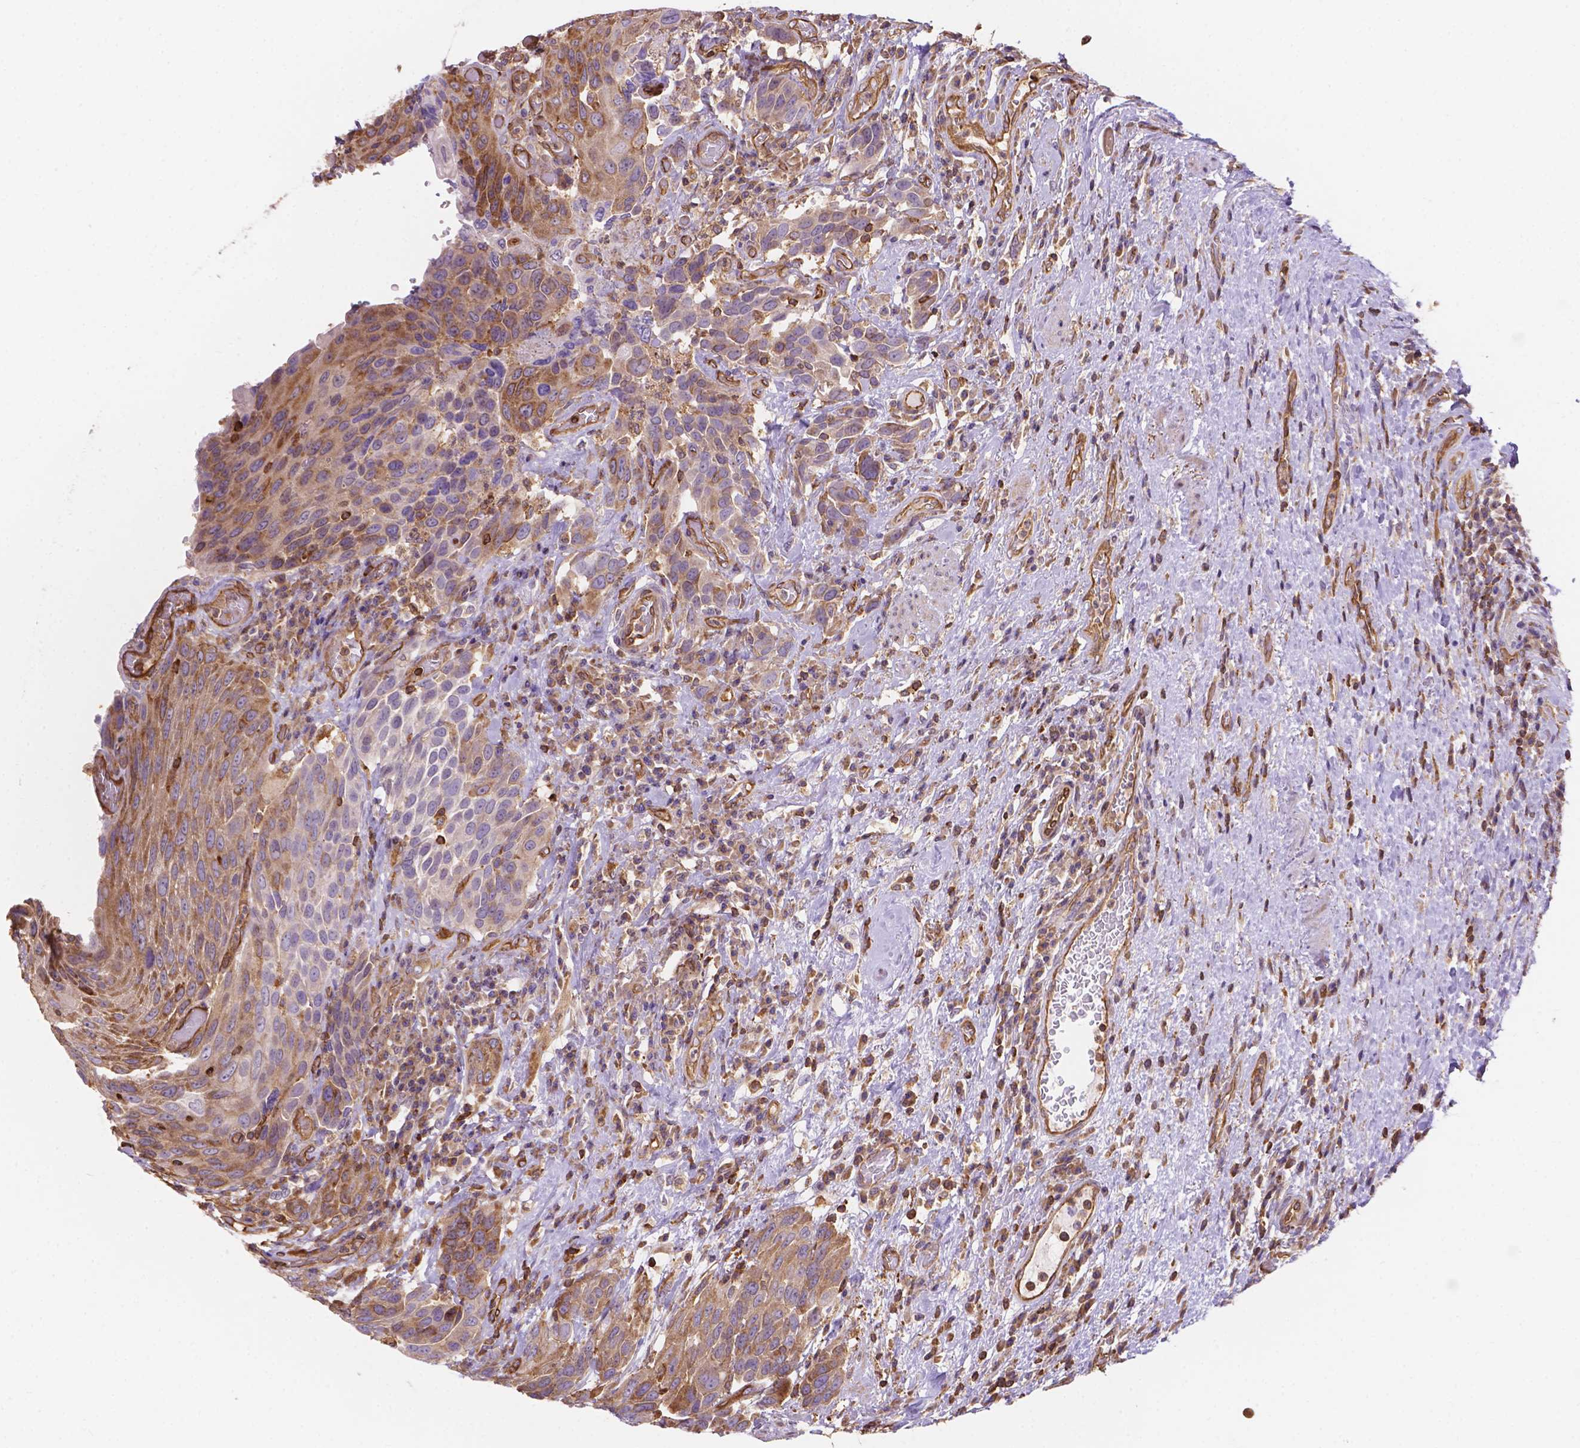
{"staining": {"intensity": "moderate", "quantity": ">75%", "location": "cytoplasmic/membranous"}, "tissue": "urothelial cancer", "cell_type": "Tumor cells", "image_type": "cancer", "snomed": [{"axis": "morphology", "description": "Urothelial carcinoma, High grade"}, {"axis": "topography", "description": "Urinary bladder"}], "caption": "Immunohistochemical staining of human urothelial cancer displays medium levels of moderate cytoplasmic/membranous staining in about >75% of tumor cells.", "gene": "DMWD", "patient": {"sex": "female", "age": 70}}